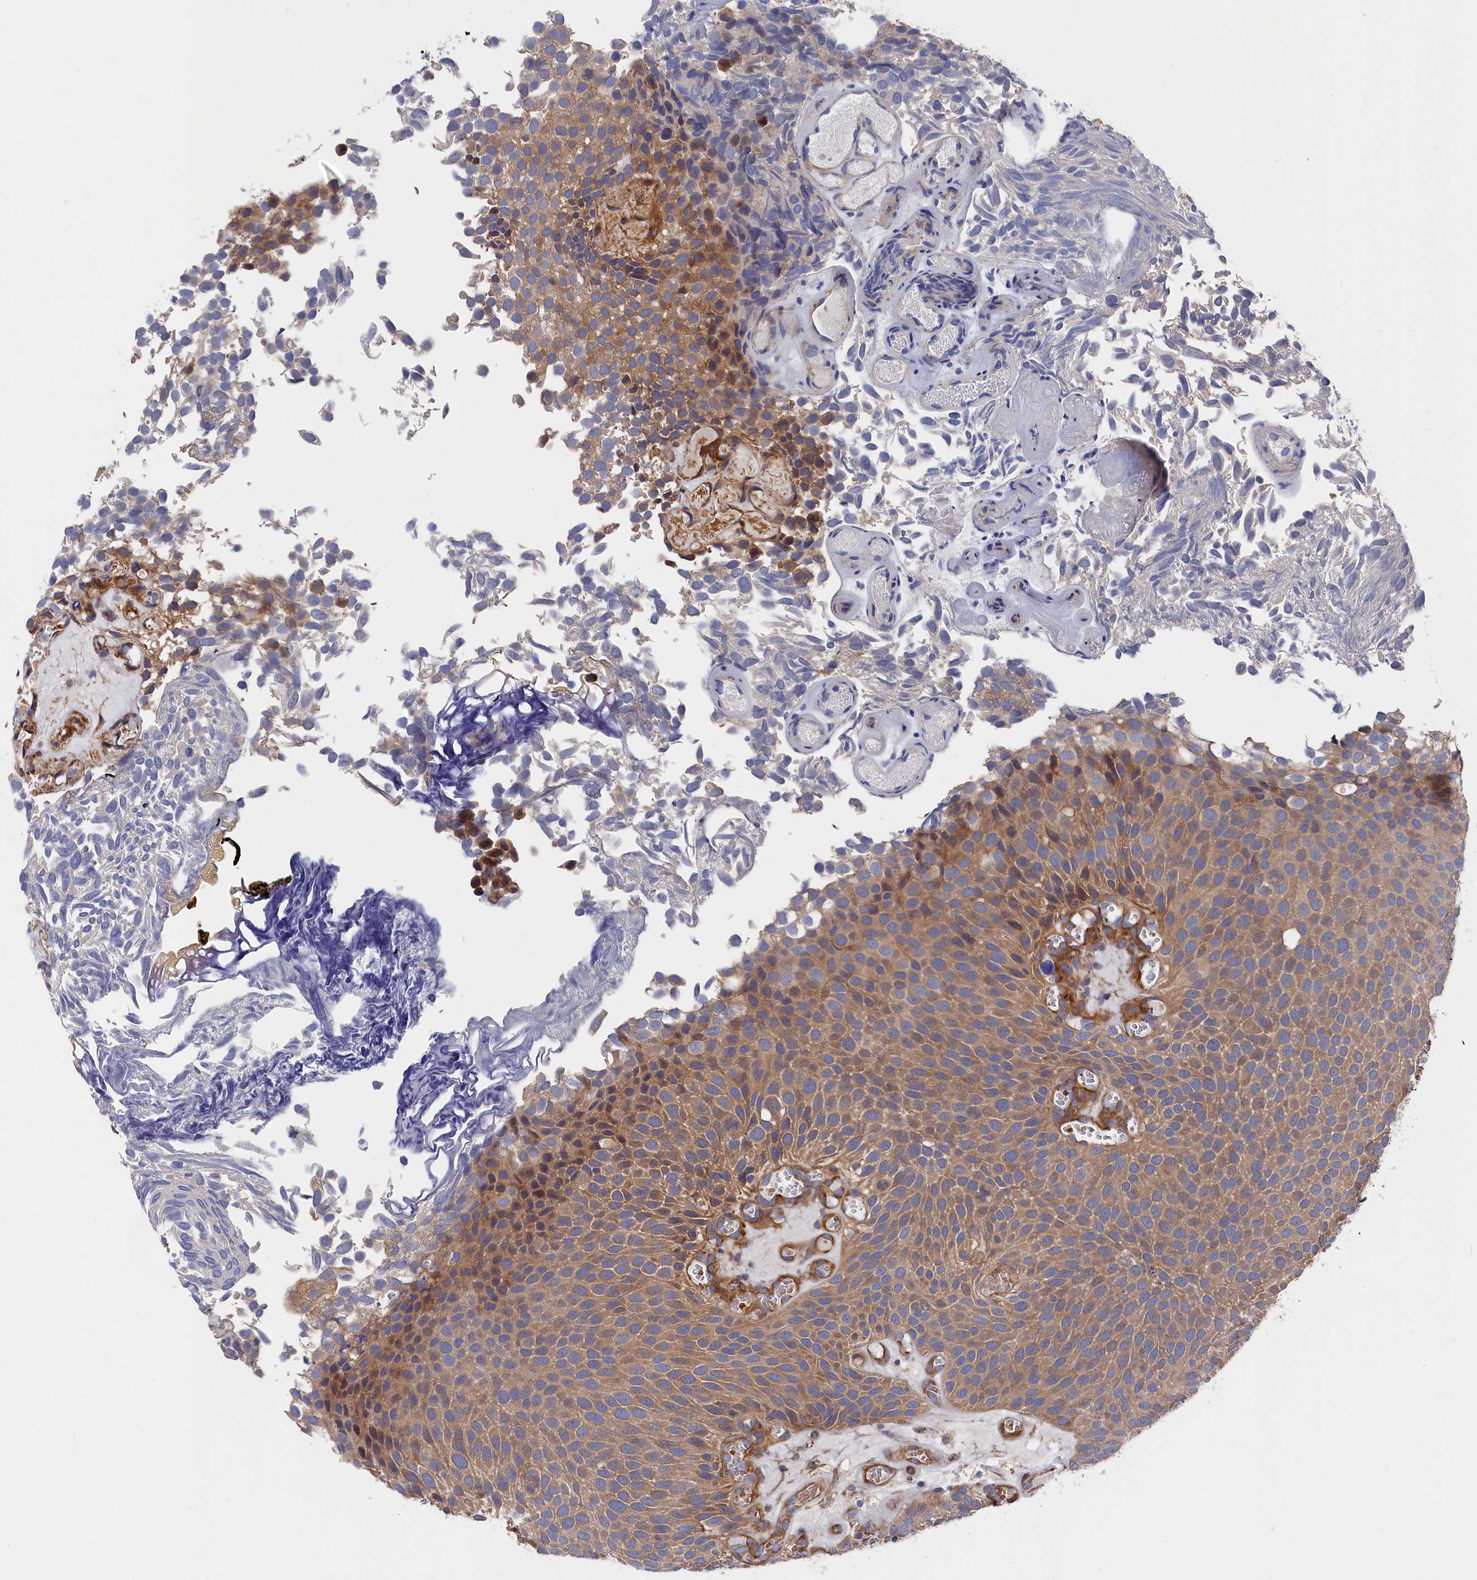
{"staining": {"intensity": "moderate", "quantity": ">75%", "location": "cytoplasmic/membranous"}, "tissue": "urothelial cancer", "cell_type": "Tumor cells", "image_type": "cancer", "snomed": [{"axis": "morphology", "description": "Urothelial carcinoma, Low grade"}, {"axis": "topography", "description": "Urinary bladder"}], "caption": "High-magnification brightfield microscopy of urothelial carcinoma (low-grade) stained with DAB (brown) and counterstained with hematoxylin (blue). tumor cells exhibit moderate cytoplasmic/membranous staining is identified in approximately>75% of cells.", "gene": "LDHD", "patient": {"sex": "male", "age": 89}}